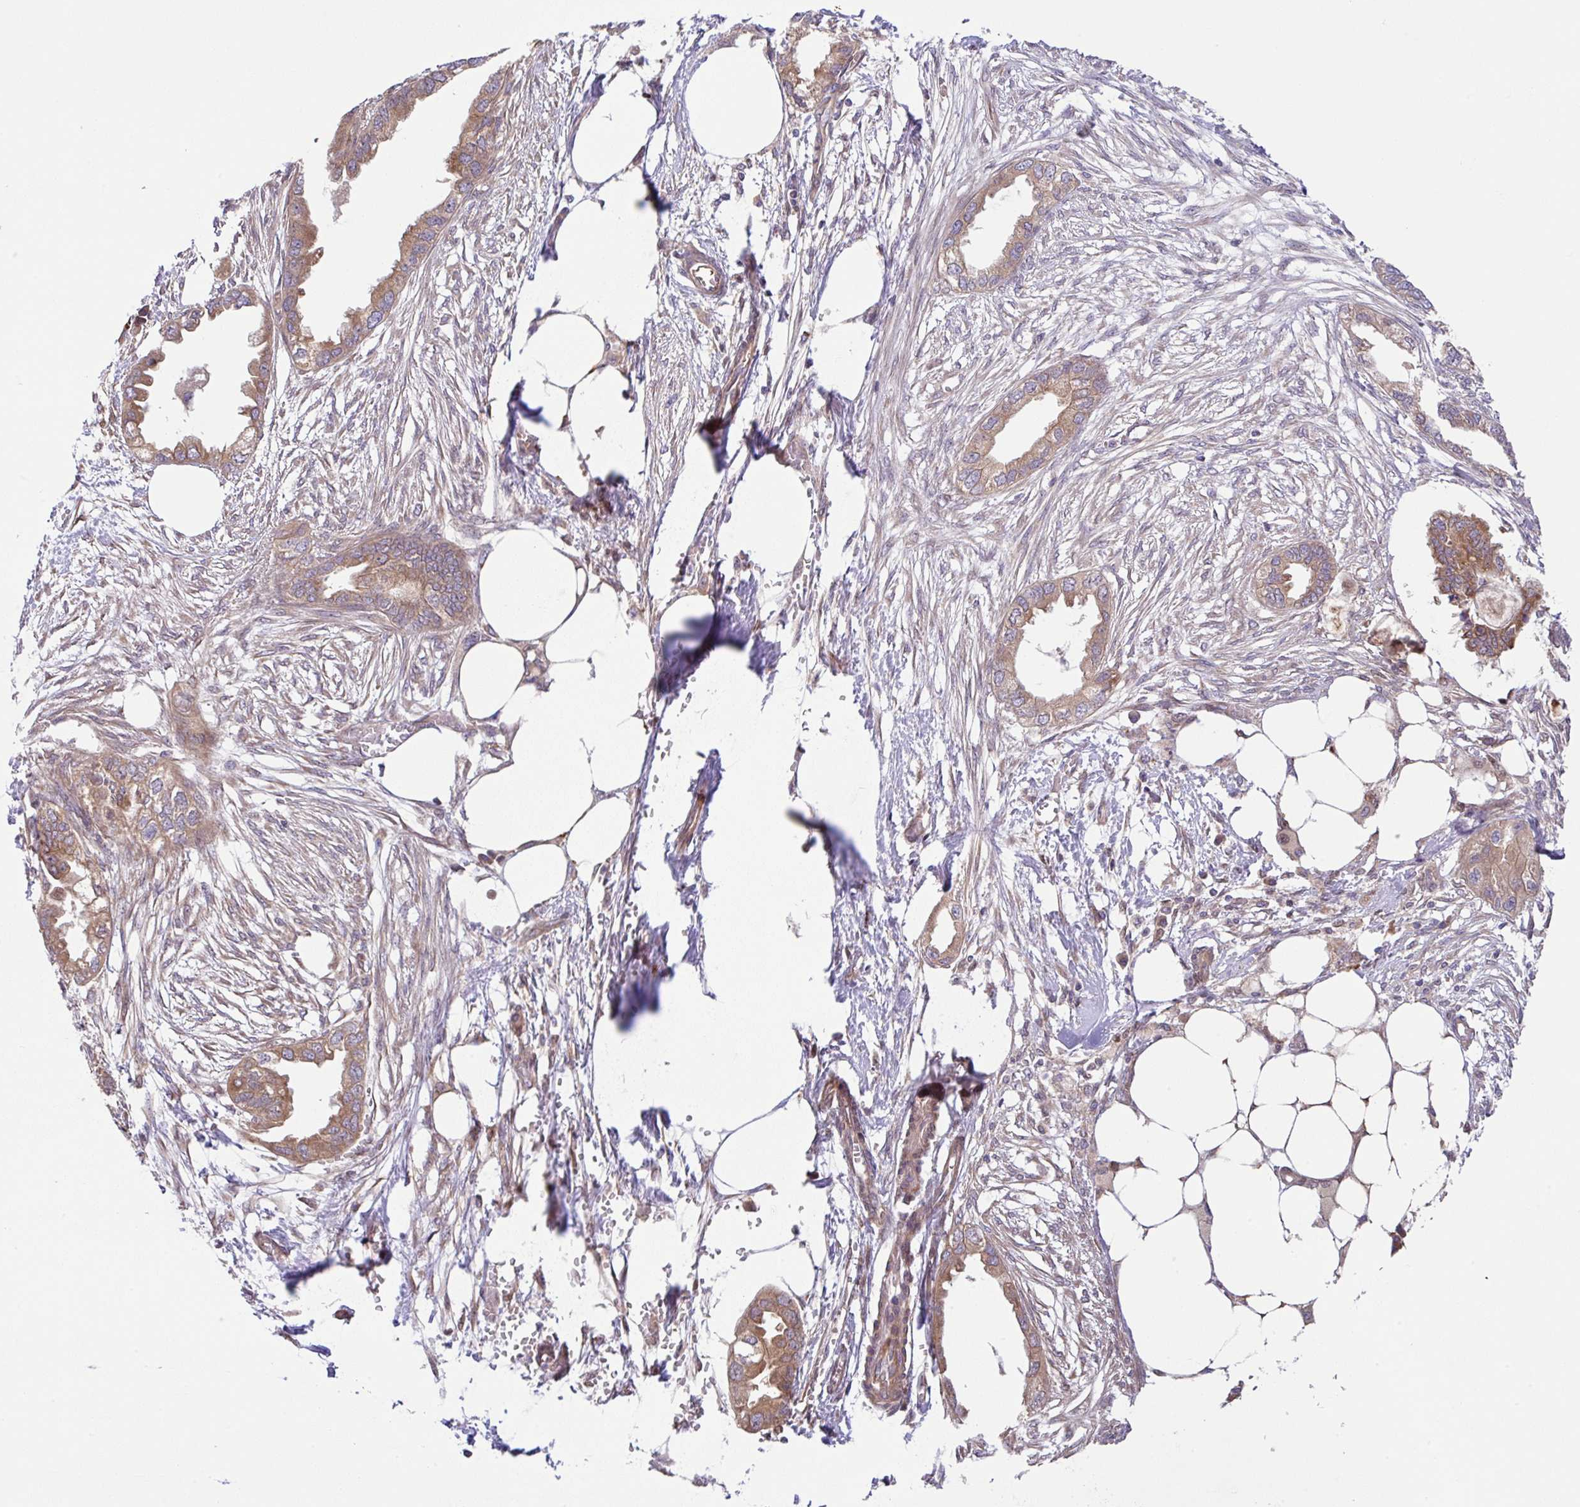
{"staining": {"intensity": "moderate", "quantity": ">75%", "location": "cytoplasmic/membranous"}, "tissue": "endometrial cancer", "cell_type": "Tumor cells", "image_type": "cancer", "snomed": [{"axis": "morphology", "description": "Adenocarcinoma, NOS"}, {"axis": "morphology", "description": "Adenocarcinoma, metastatic, NOS"}, {"axis": "topography", "description": "Adipose tissue"}, {"axis": "topography", "description": "Endometrium"}], "caption": "High-power microscopy captured an IHC photomicrograph of adenocarcinoma (endometrial), revealing moderate cytoplasmic/membranous positivity in approximately >75% of tumor cells. Using DAB (brown) and hematoxylin (blue) stains, captured at high magnification using brightfield microscopy.", "gene": "UBE4A", "patient": {"sex": "female", "age": 67}}